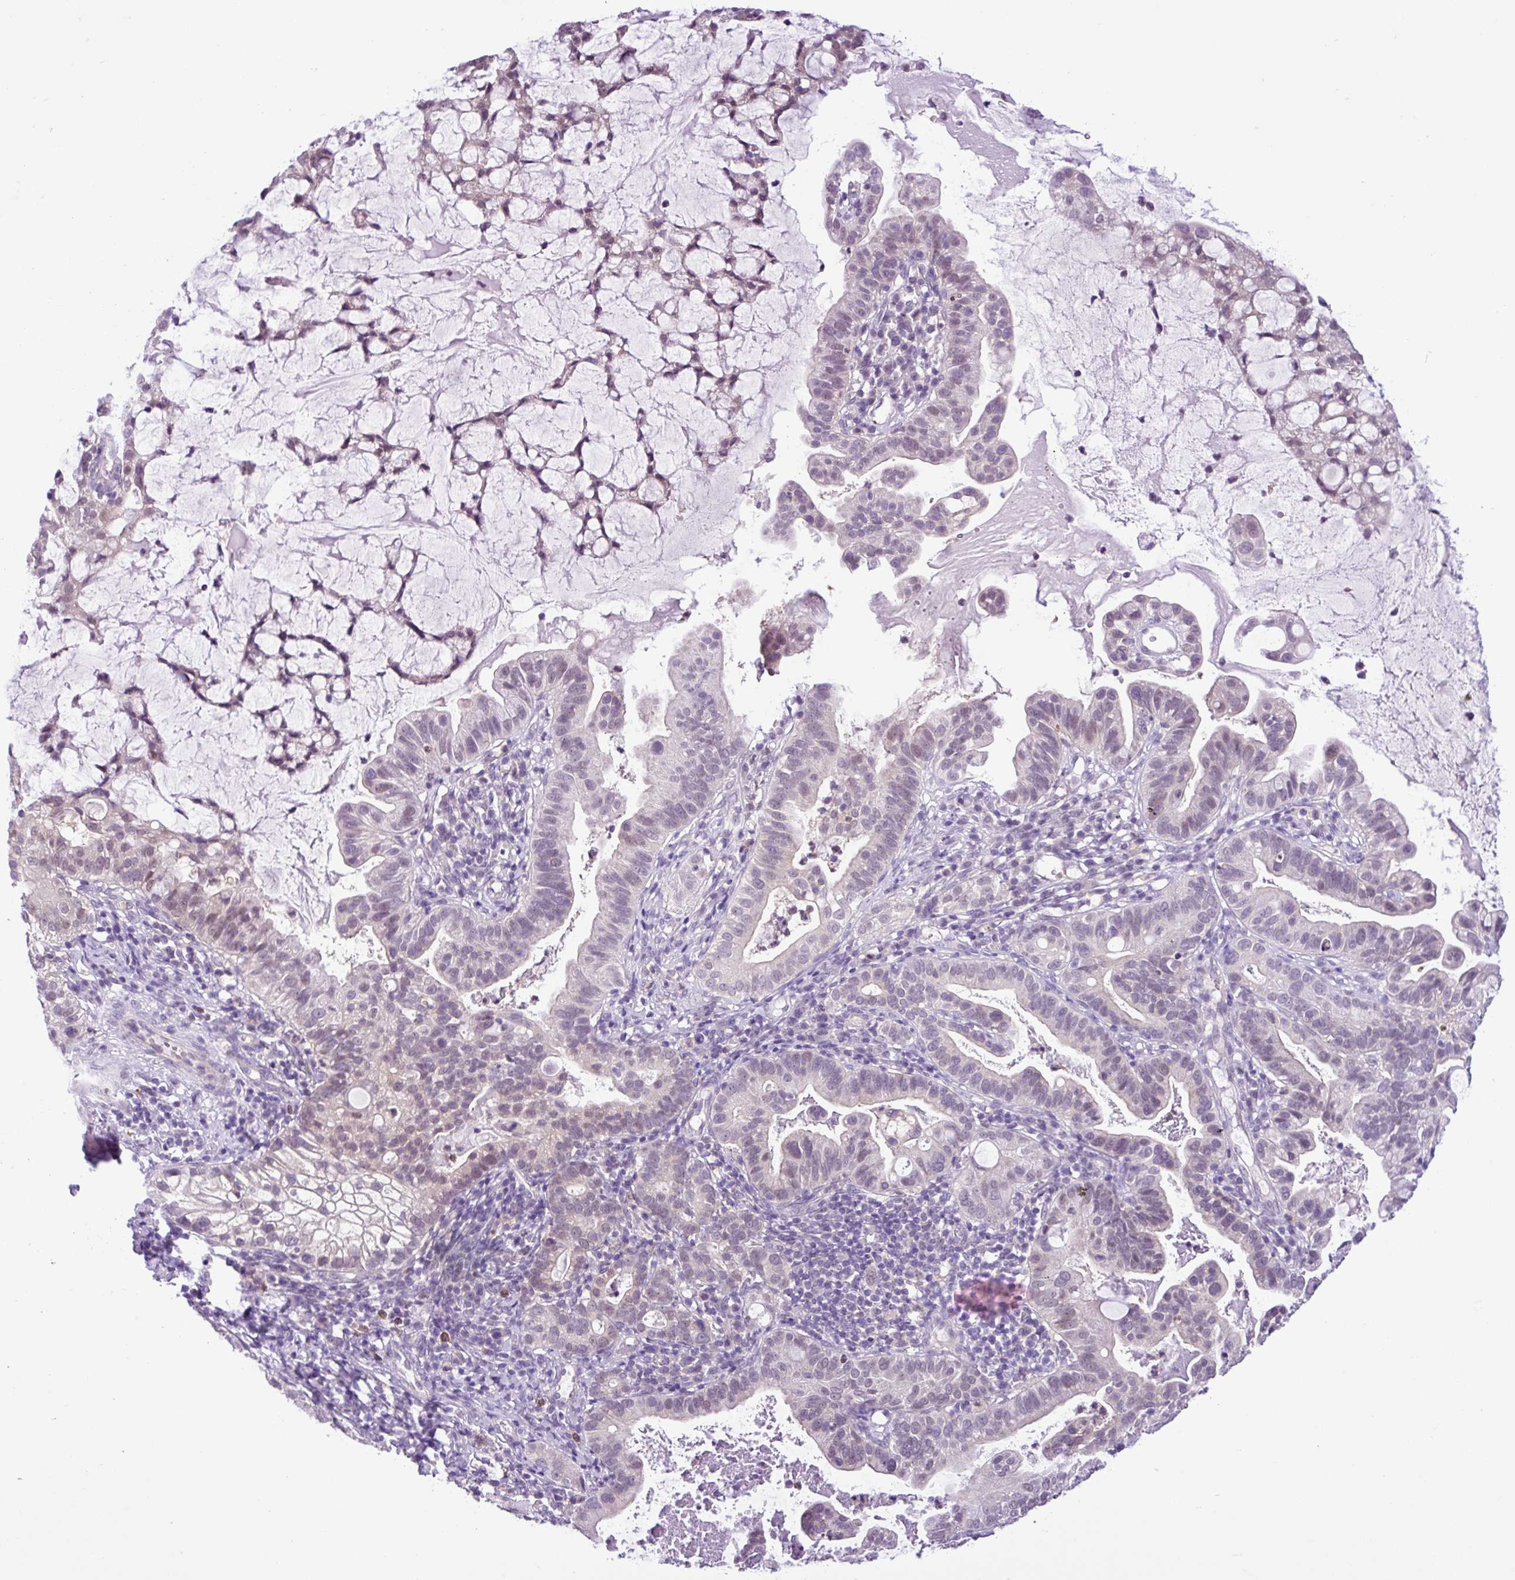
{"staining": {"intensity": "moderate", "quantity": "<25%", "location": "nuclear"}, "tissue": "cervical cancer", "cell_type": "Tumor cells", "image_type": "cancer", "snomed": [{"axis": "morphology", "description": "Adenocarcinoma, NOS"}, {"axis": "topography", "description": "Cervix"}], "caption": "Moderate nuclear protein staining is identified in about <25% of tumor cells in cervical cancer (adenocarcinoma).", "gene": "TONSL", "patient": {"sex": "female", "age": 41}}